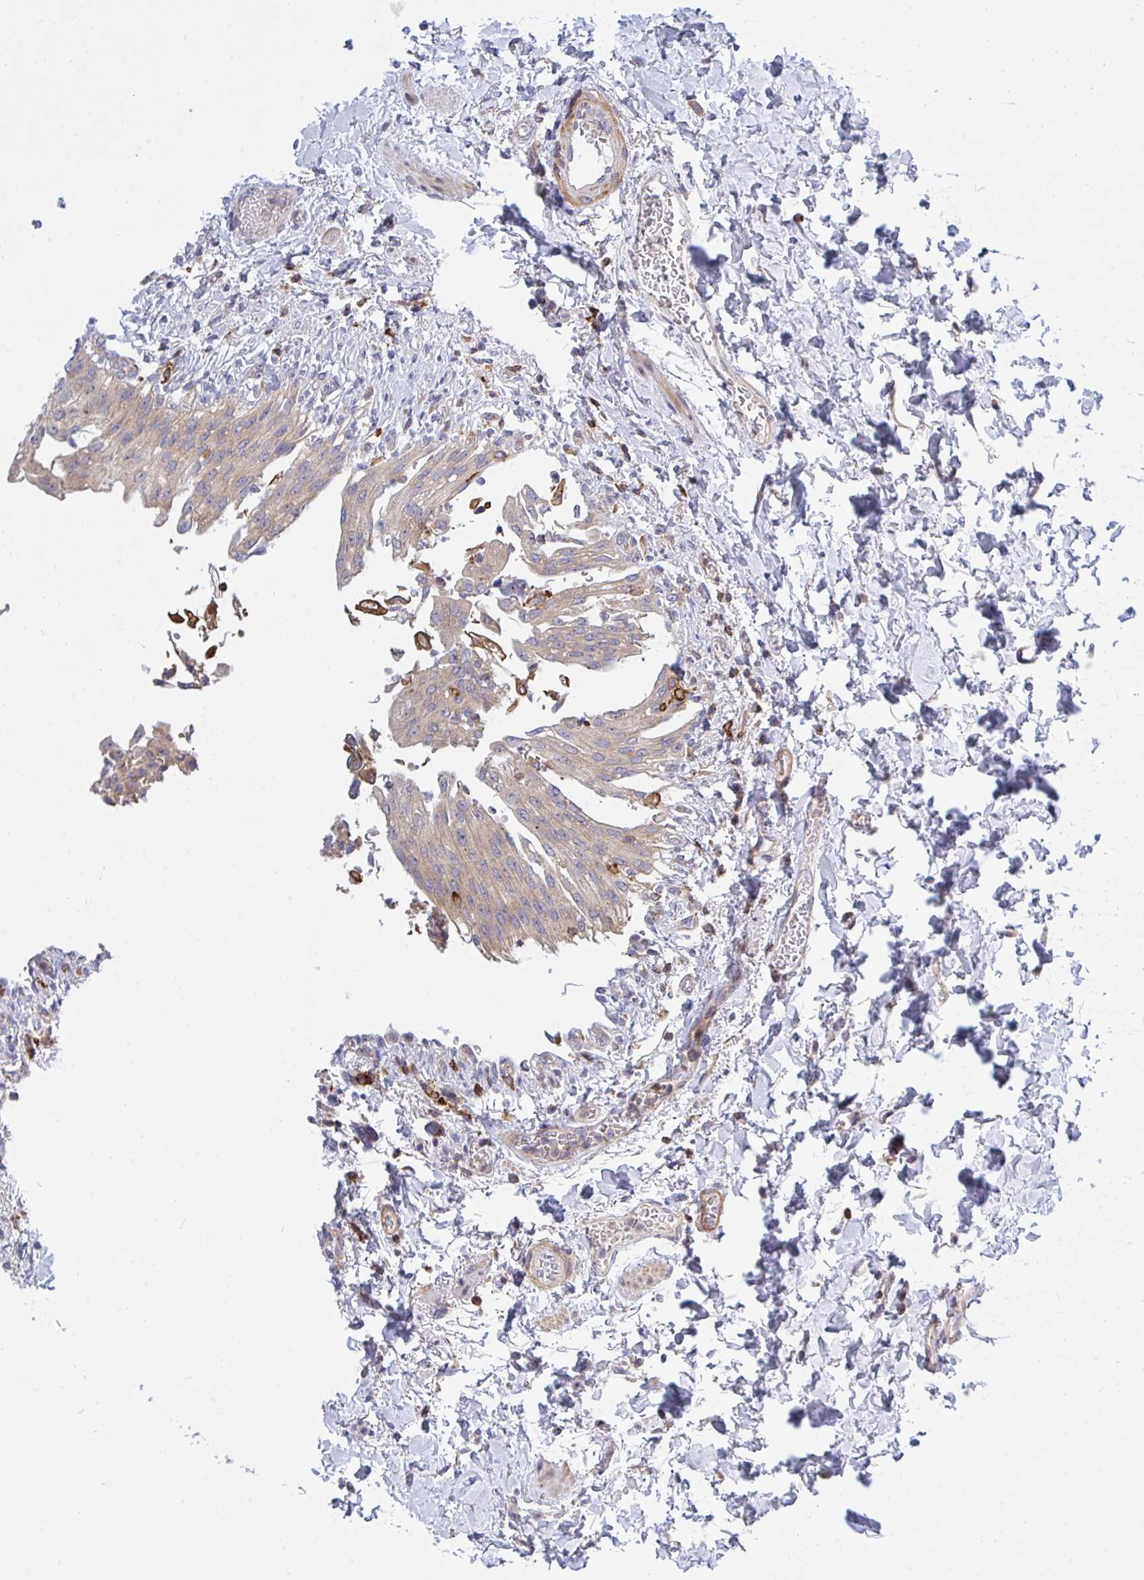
{"staining": {"intensity": "weak", "quantity": ">75%", "location": "cytoplasmic/membranous"}, "tissue": "urinary bladder", "cell_type": "Urothelial cells", "image_type": "normal", "snomed": [{"axis": "morphology", "description": "Normal tissue, NOS"}, {"axis": "topography", "description": "Urinary bladder"}, {"axis": "topography", "description": "Peripheral nerve tissue"}], "caption": "Immunohistochemical staining of benign urinary bladder shows low levels of weak cytoplasmic/membranous staining in about >75% of urothelial cells. Nuclei are stained in blue.", "gene": "FRMD3", "patient": {"sex": "female", "age": 60}}